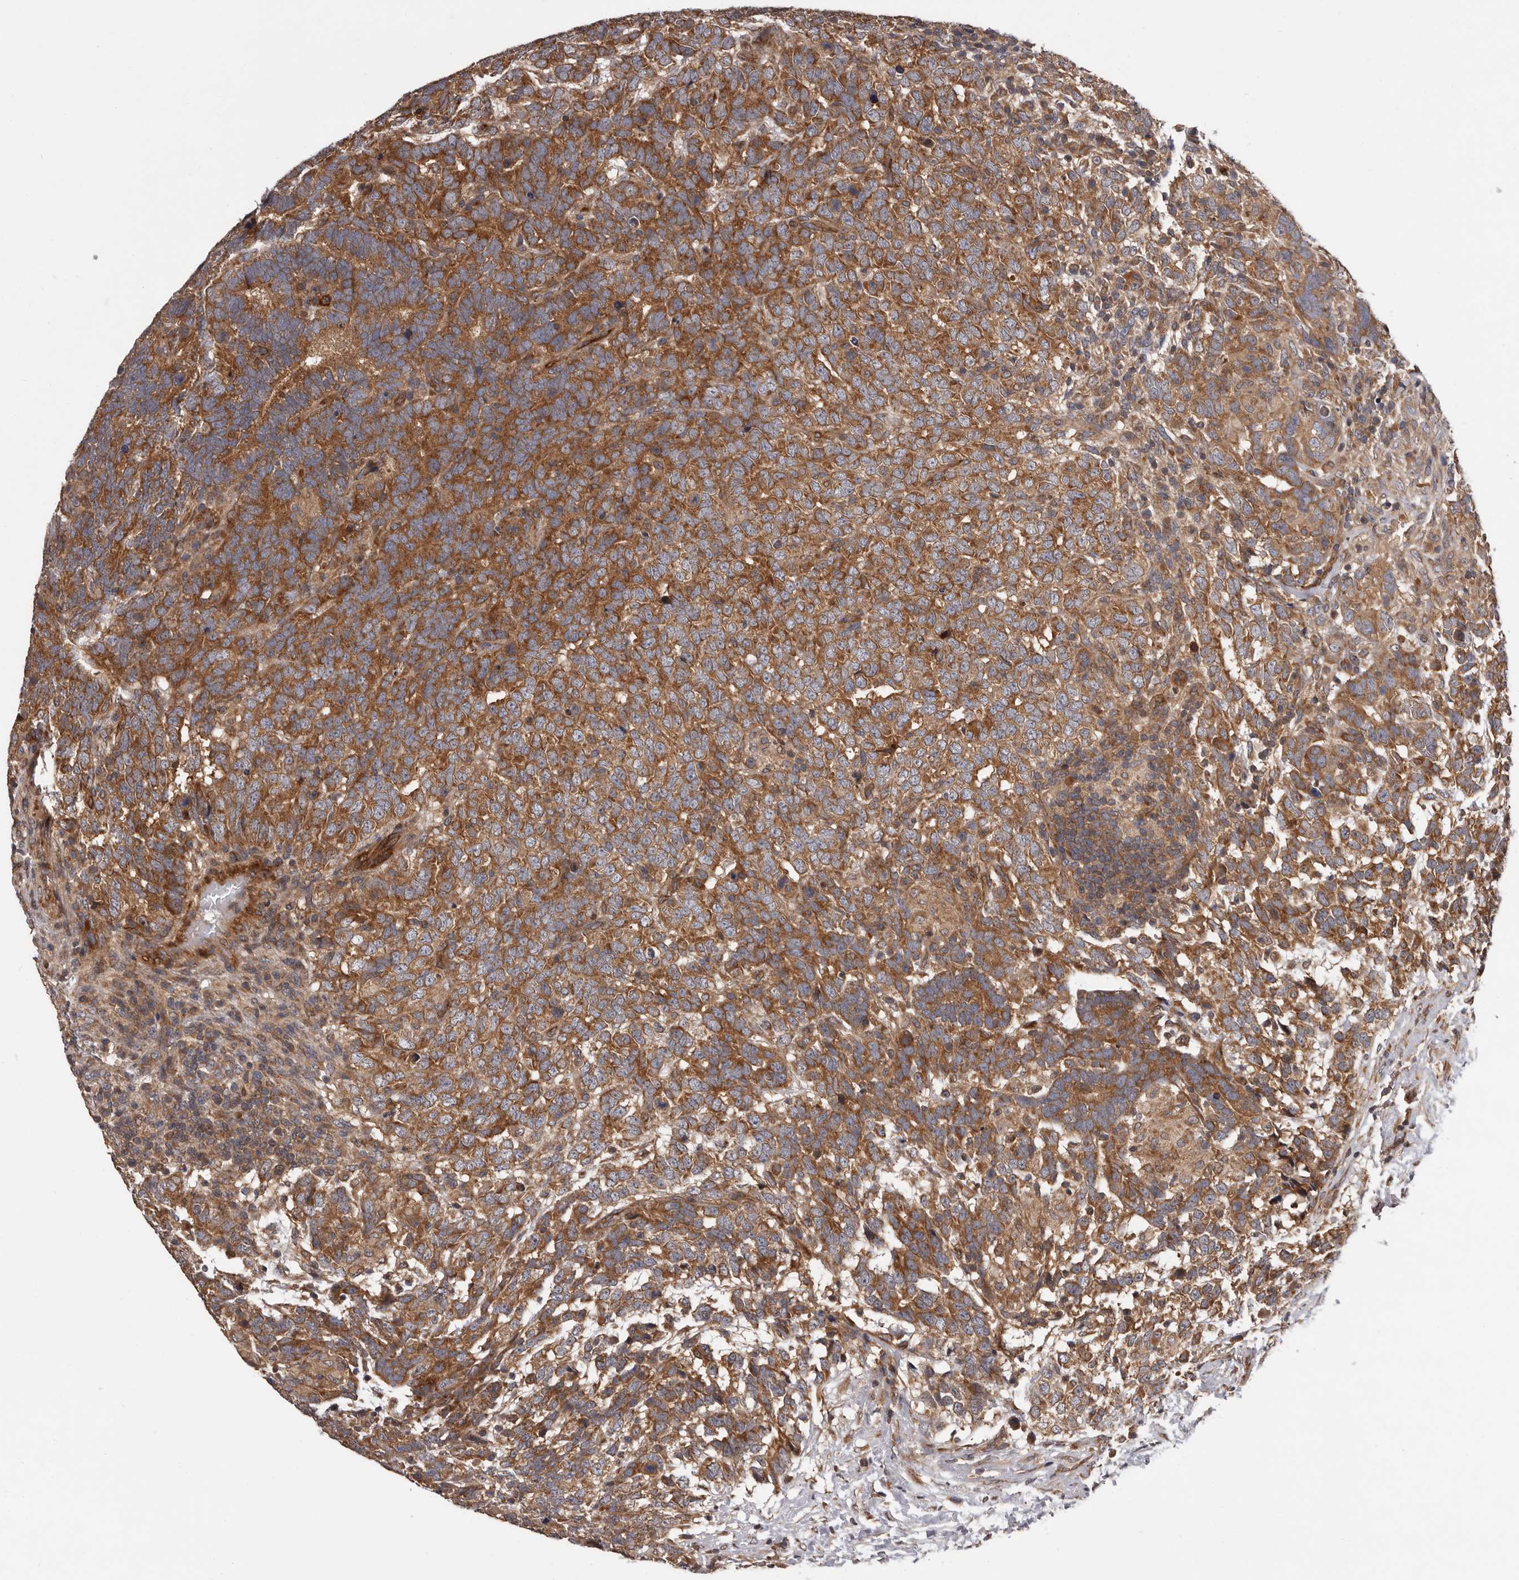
{"staining": {"intensity": "strong", "quantity": ">75%", "location": "cytoplasmic/membranous"}, "tissue": "testis cancer", "cell_type": "Tumor cells", "image_type": "cancer", "snomed": [{"axis": "morphology", "description": "Carcinoma, Embryonal, NOS"}, {"axis": "topography", "description": "Testis"}], "caption": "Protein analysis of testis cancer tissue demonstrates strong cytoplasmic/membranous staining in about >75% of tumor cells.", "gene": "VPS37A", "patient": {"sex": "male", "age": 26}}